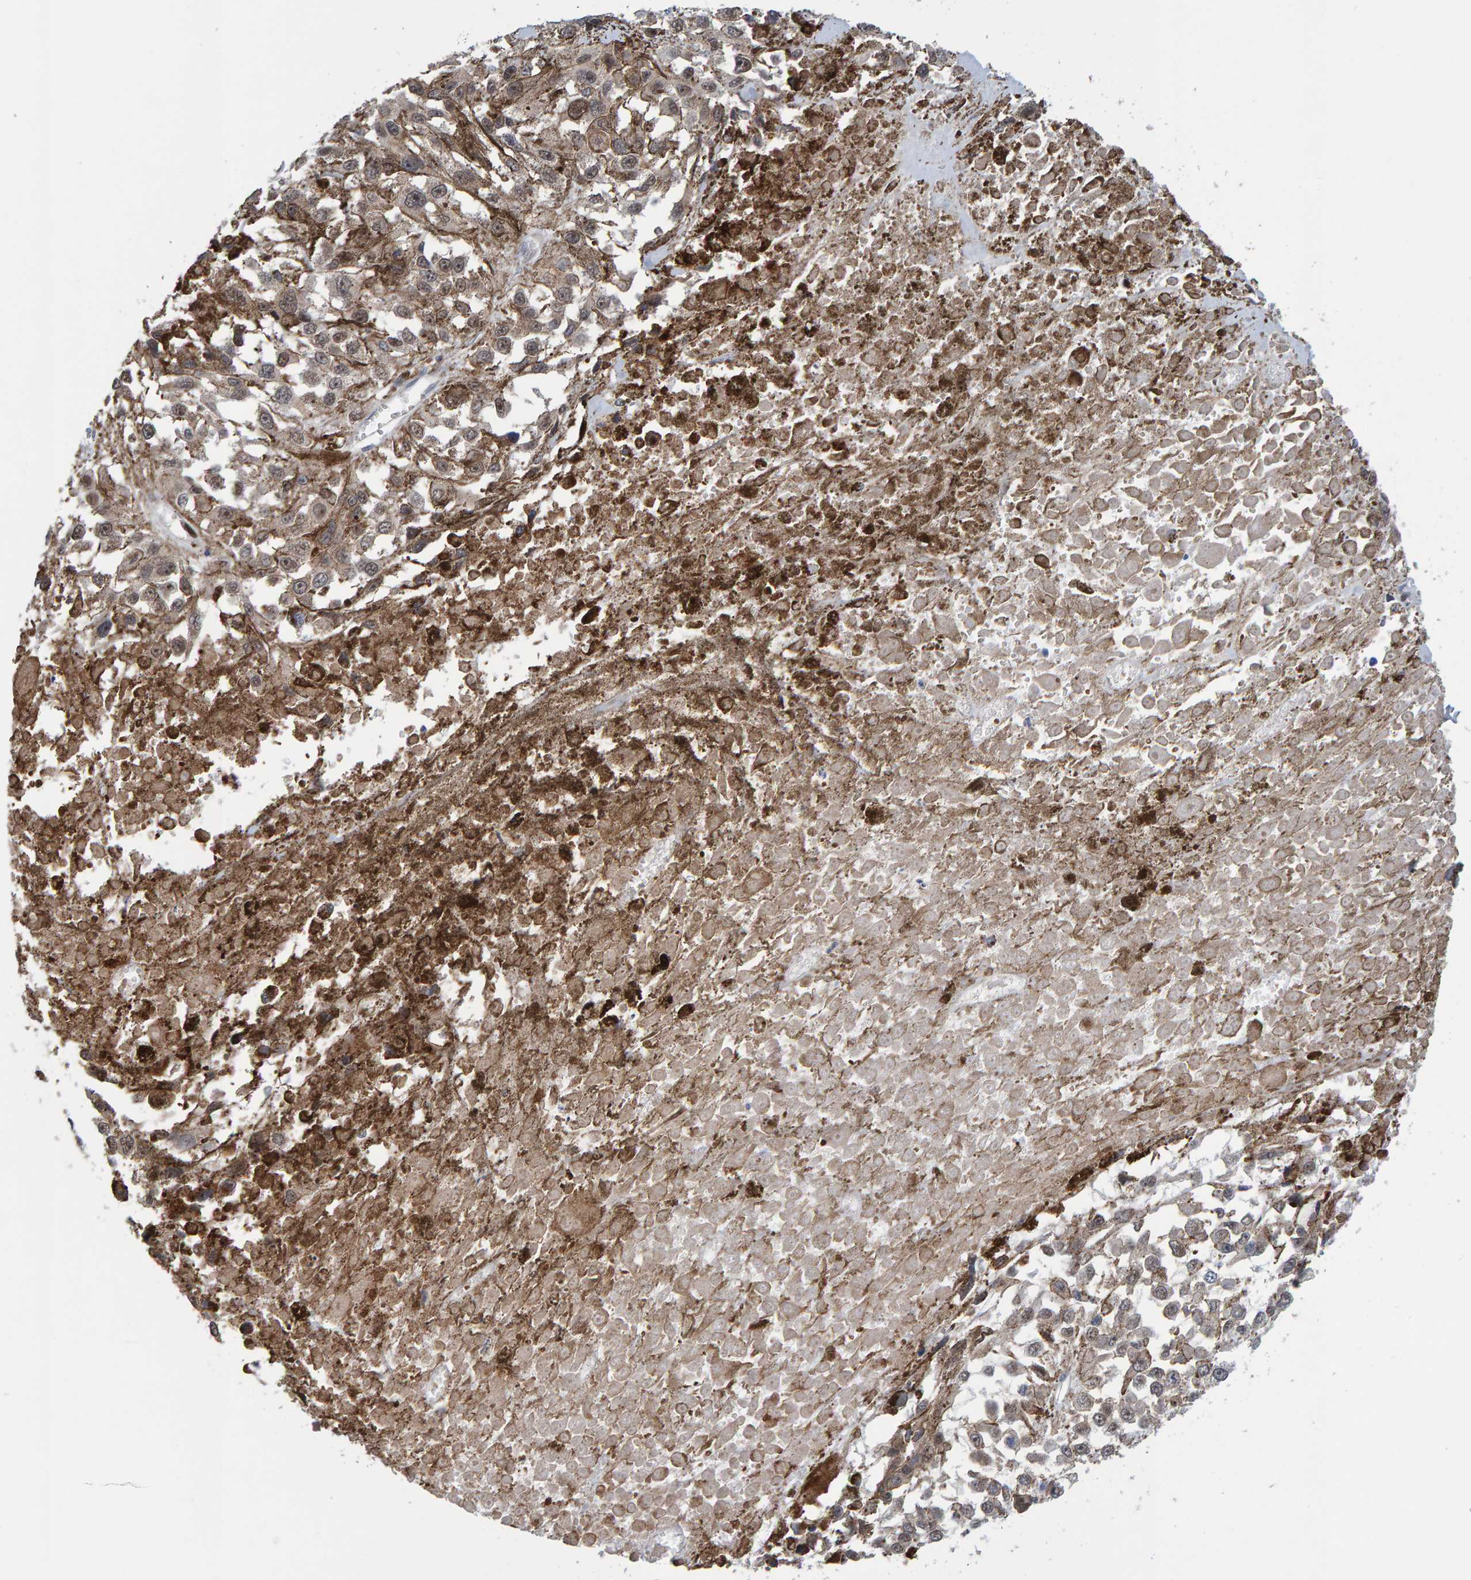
{"staining": {"intensity": "weak", "quantity": ">75%", "location": "cytoplasmic/membranous,nuclear"}, "tissue": "melanoma", "cell_type": "Tumor cells", "image_type": "cancer", "snomed": [{"axis": "morphology", "description": "Malignant melanoma, Metastatic site"}, {"axis": "topography", "description": "Lymph node"}], "caption": "Weak cytoplasmic/membranous and nuclear positivity for a protein is present in approximately >75% of tumor cells of malignant melanoma (metastatic site) using IHC.", "gene": "MFSD6L", "patient": {"sex": "male", "age": 59}}